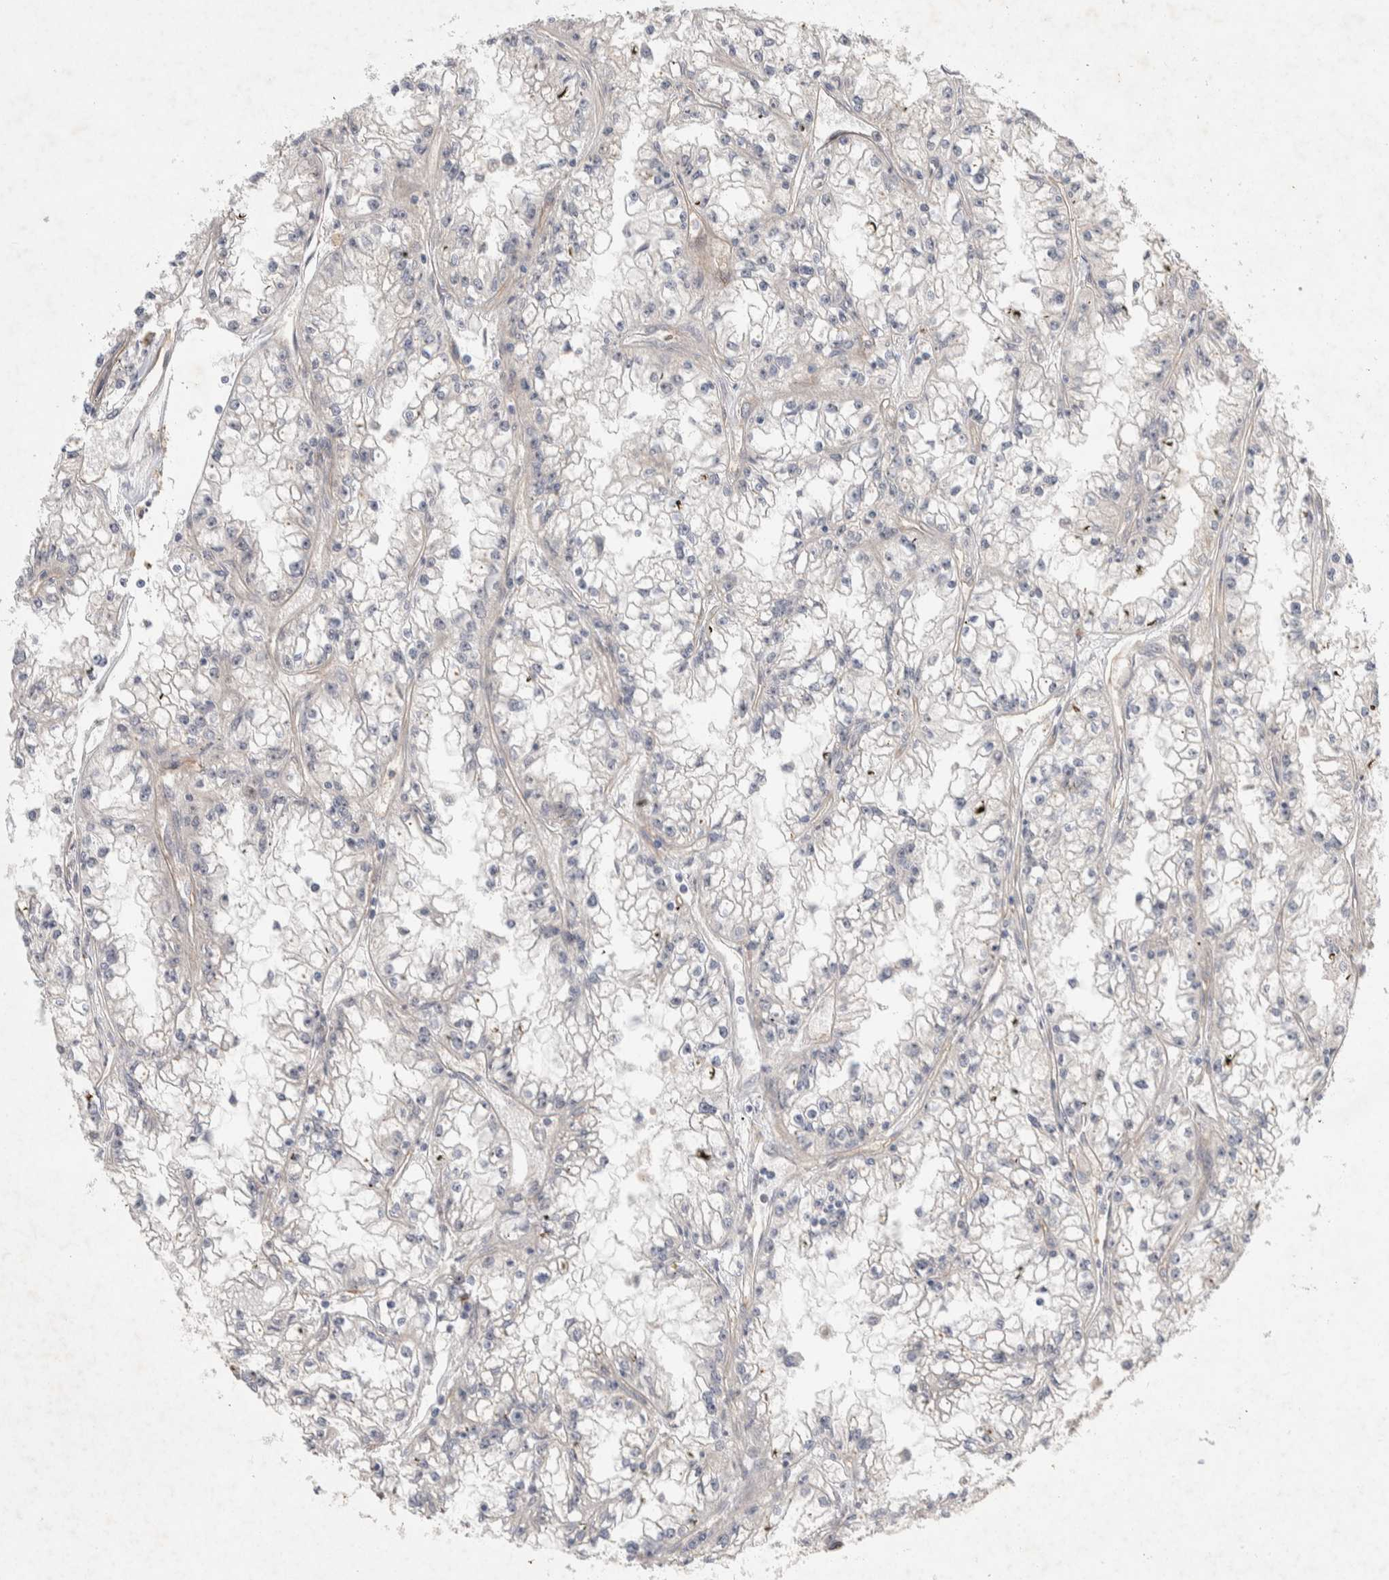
{"staining": {"intensity": "negative", "quantity": "none", "location": "none"}, "tissue": "renal cancer", "cell_type": "Tumor cells", "image_type": "cancer", "snomed": [{"axis": "morphology", "description": "Adenocarcinoma, NOS"}, {"axis": "topography", "description": "Kidney"}], "caption": "The micrograph exhibits no significant staining in tumor cells of renal cancer (adenocarcinoma).", "gene": "ZNF704", "patient": {"sex": "male", "age": 56}}